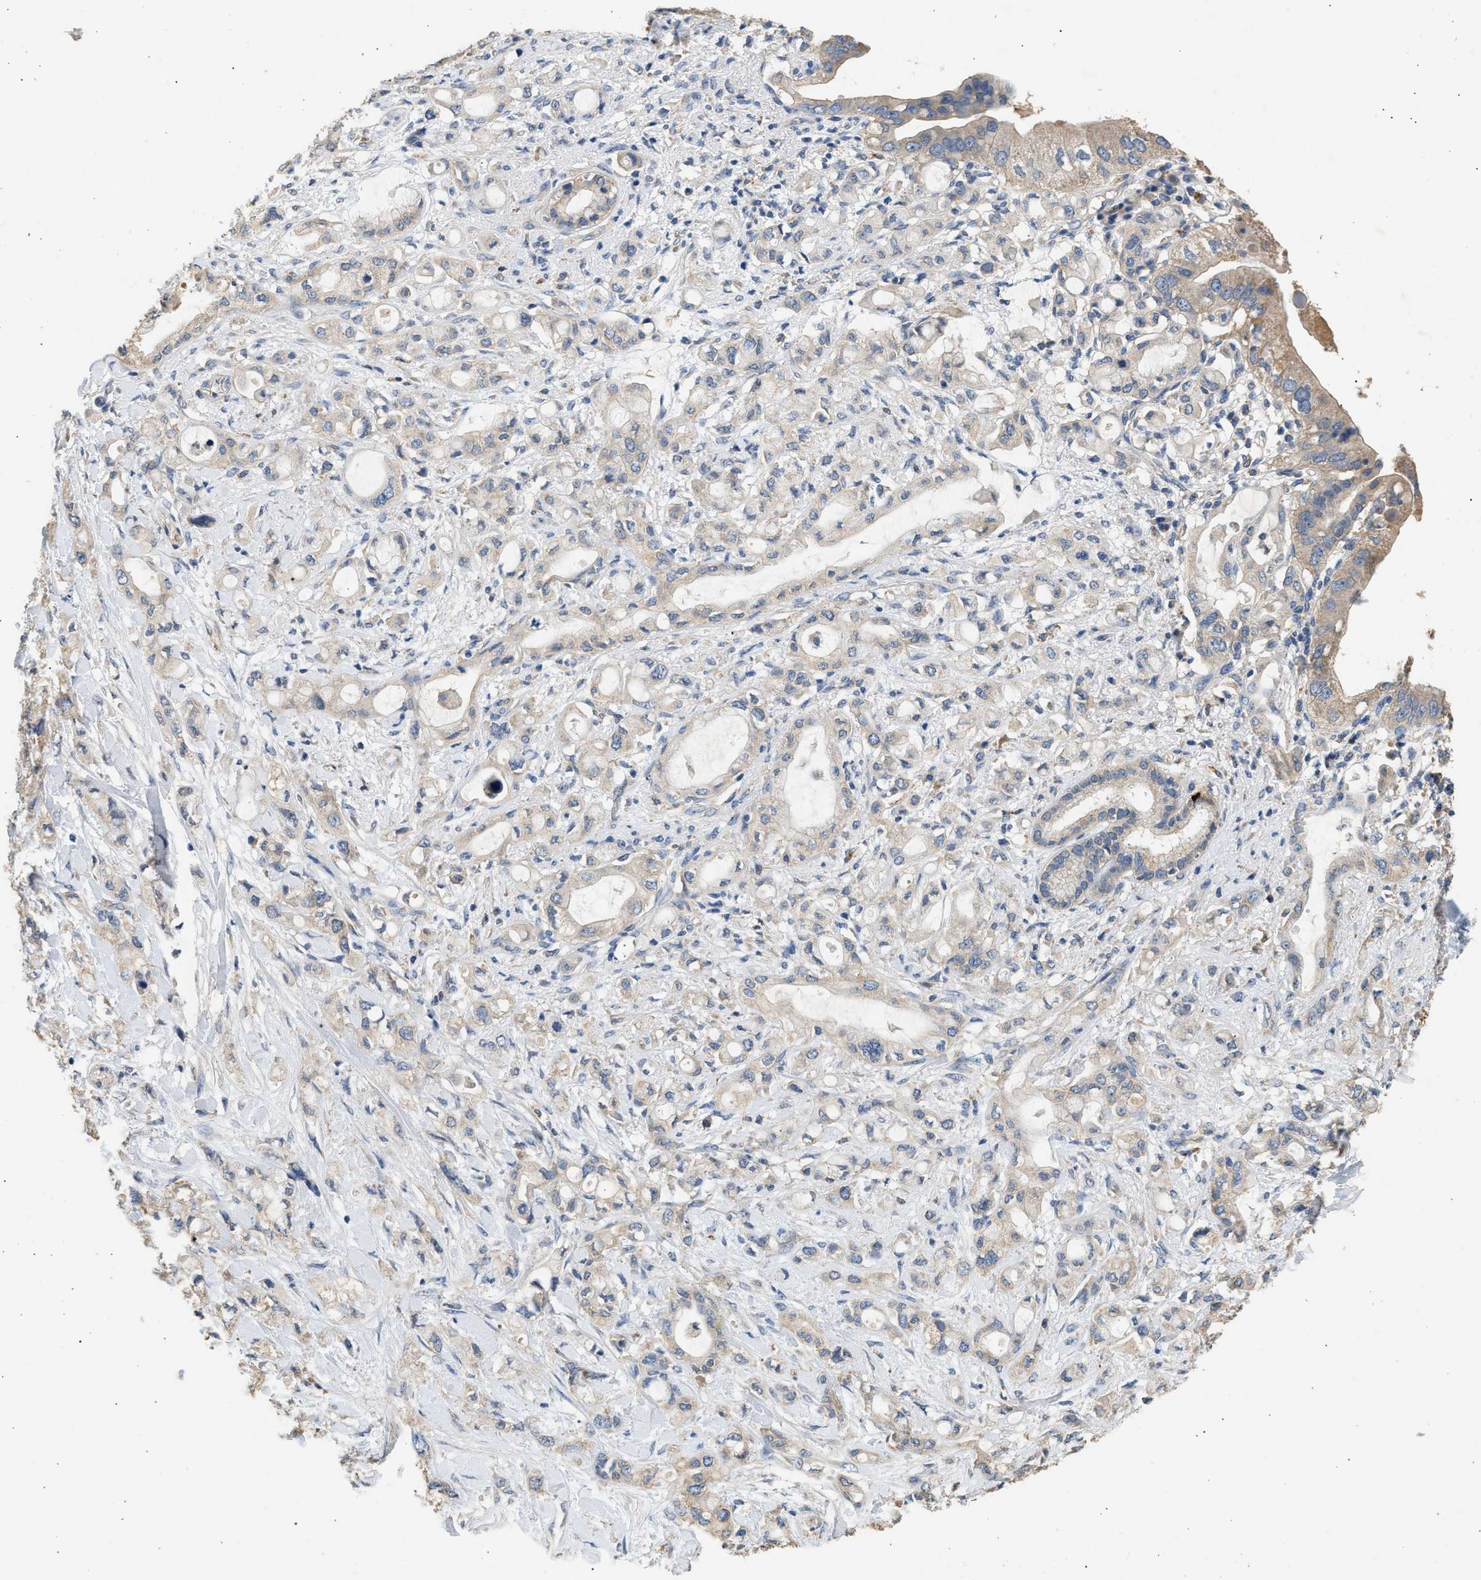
{"staining": {"intensity": "weak", "quantity": ">75%", "location": "cytoplasmic/membranous"}, "tissue": "pancreatic cancer", "cell_type": "Tumor cells", "image_type": "cancer", "snomed": [{"axis": "morphology", "description": "Adenocarcinoma, NOS"}, {"axis": "topography", "description": "Pancreas"}], "caption": "Human pancreatic cancer (adenocarcinoma) stained with a brown dye demonstrates weak cytoplasmic/membranous positive positivity in approximately >75% of tumor cells.", "gene": "WDR31", "patient": {"sex": "female", "age": 56}}